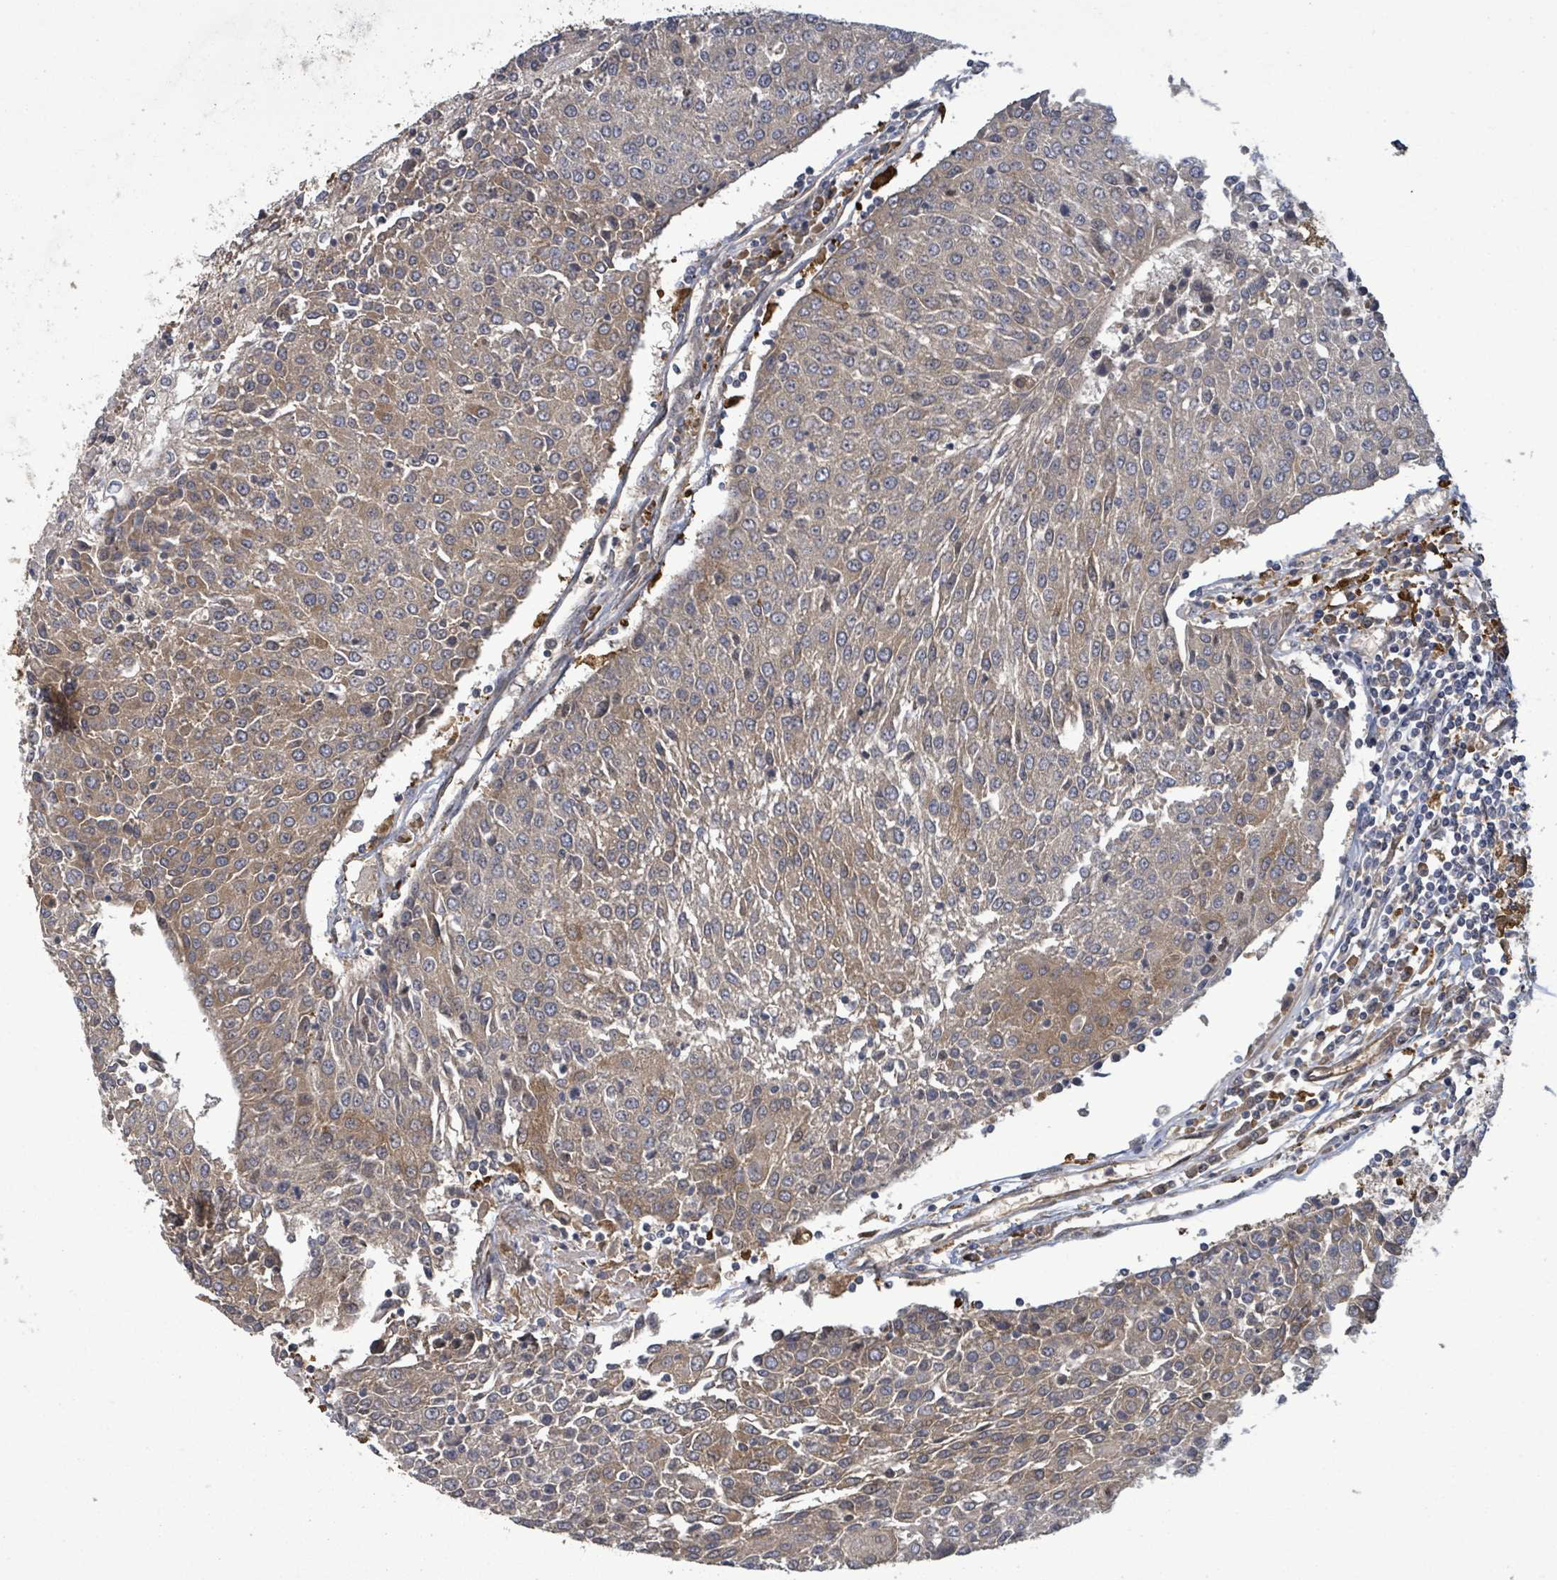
{"staining": {"intensity": "moderate", "quantity": "25%-75%", "location": "cytoplasmic/membranous"}, "tissue": "urothelial cancer", "cell_type": "Tumor cells", "image_type": "cancer", "snomed": [{"axis": "morphology", "description": "Urothelial carcinoma, High grade"}, {"axis": "topography", "description": "Urinary bladder"}], "caption": "An immunohistochemistry micrograph of tumor tissue is shown. Protein staining in brown highlights moderate cytoplasmic/membranous positivity in urothelial cancer within tumor cells.", "gene": "MAP3K6", "patient": {"sex": "female", "age": 85}}